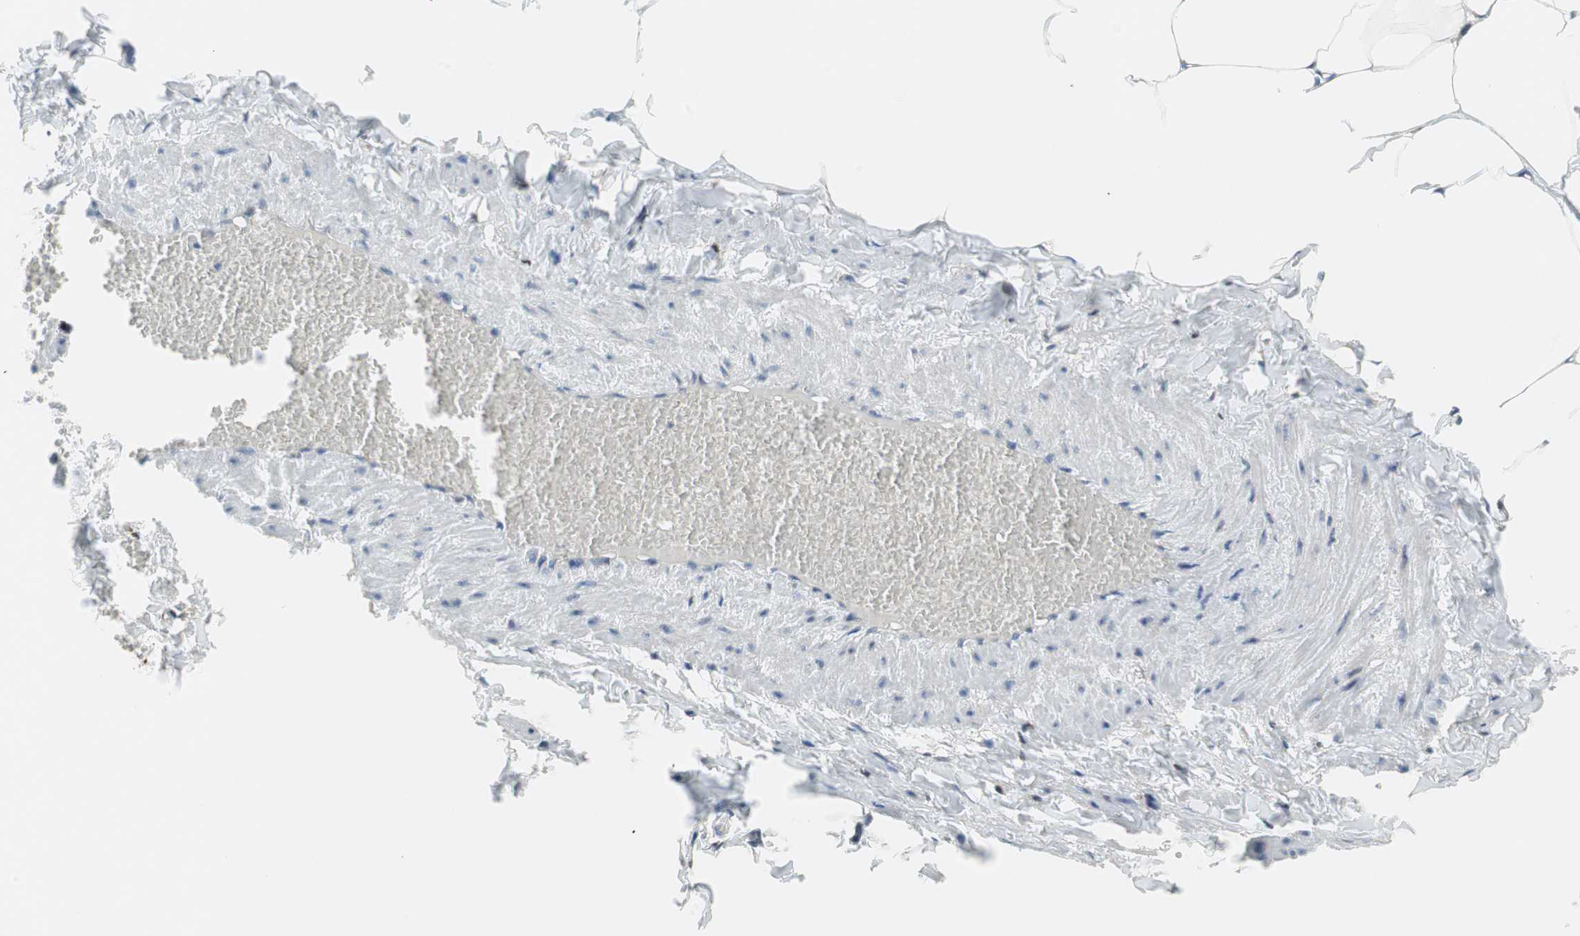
{"staining": {"intensity": "moderate", "quantity": ">75%", "location": "cytoplasmic/membranous"}, "tissue": "adipose tissue", "cell_type": "Adipocytes", "image_type": "normal", "snomed": [{"axis": "morphology", "description": "Normal tissue, NOS"}, {"axis": "topography", "description": "Vascular tissue"}], "caption": "Immunohistochemistry micrograph of benign human adipose tissue stained for a protein (brown), which displays medium levels of moderate cytoplasmic/membranous staining in about >75% of adipocytes.", "gene": "RGS10", "patient": {"sex": "male", "age": 41}}